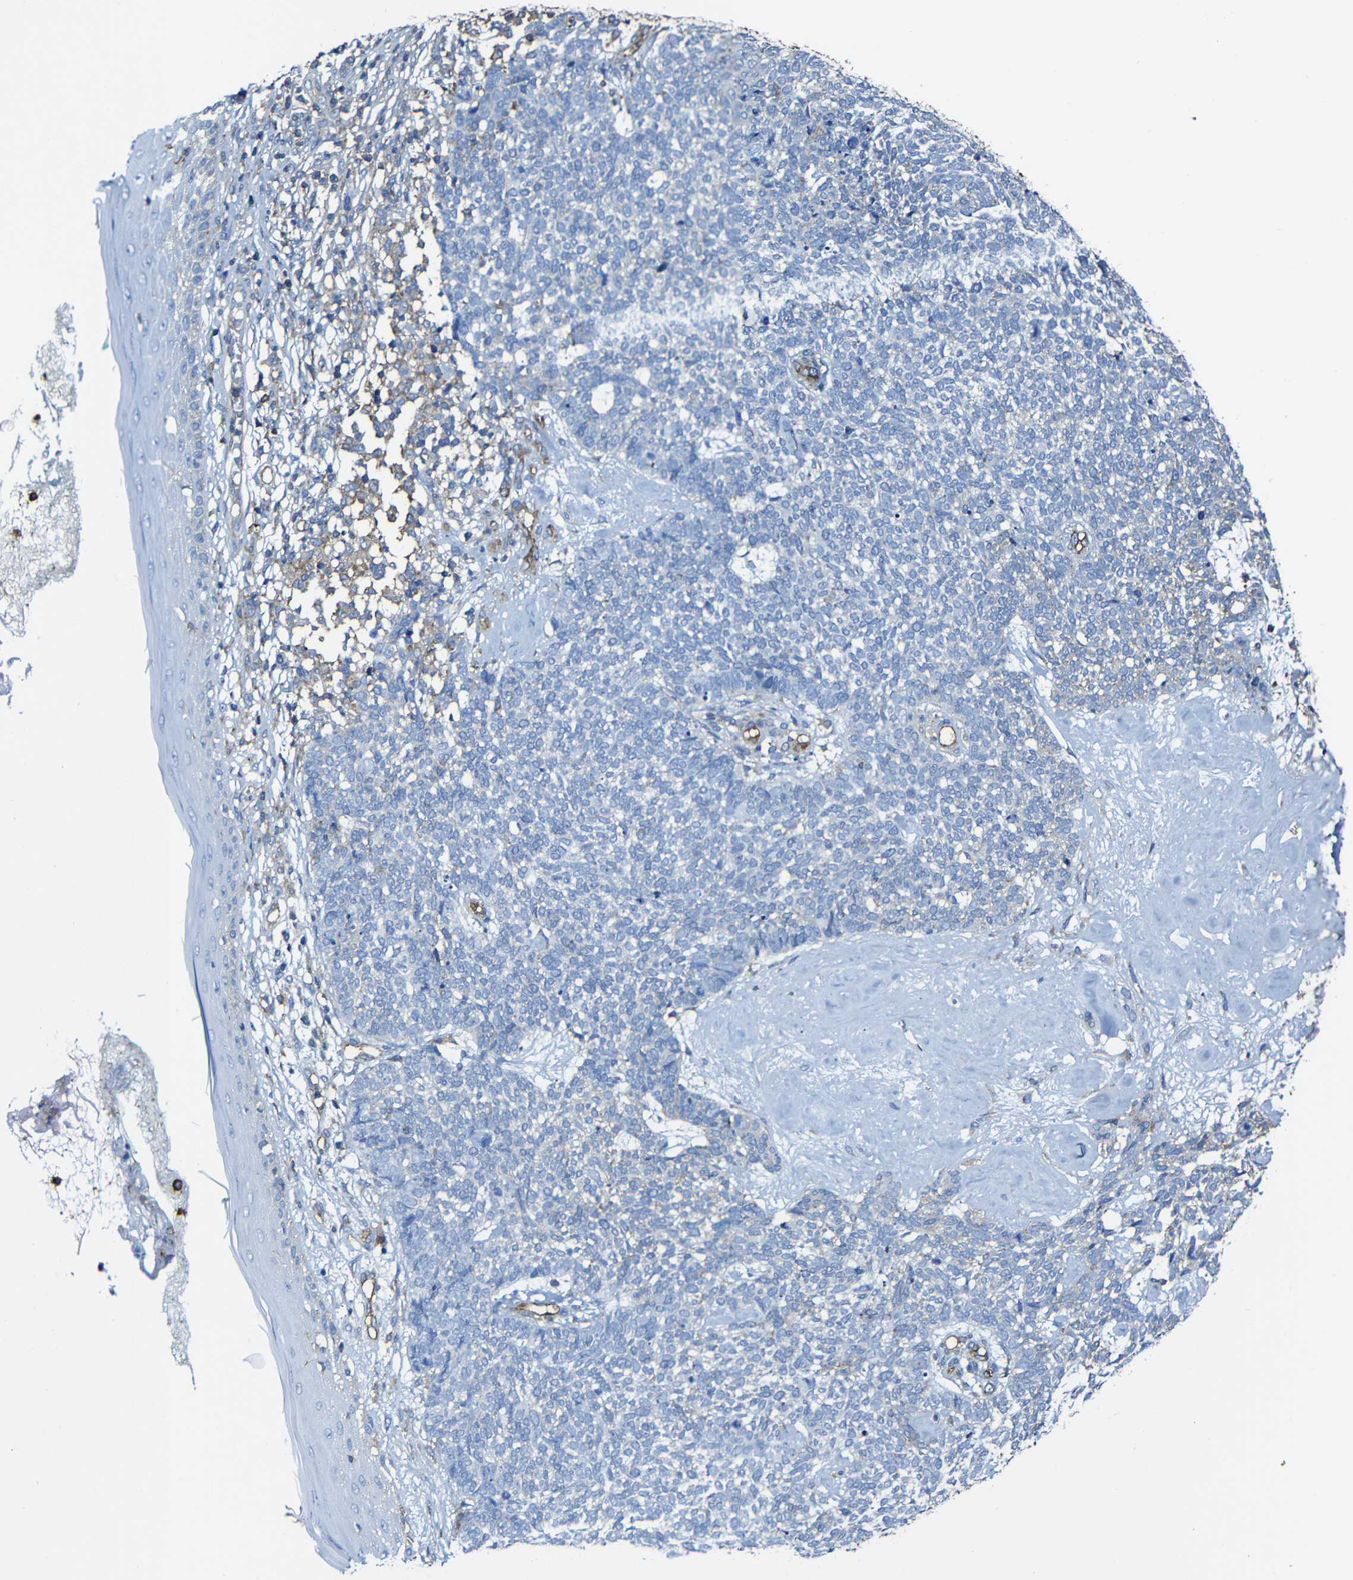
{"staining": {"intensity": "negative", "quantity": "none", "location": "none"}, "tissue": "skin cancer", "cell_type": "Tumor cells", "image_type": "cancer", "snomed": [{"axis": "morphology", "description": "Basal cell carcinoma"}, {"axis": "topography", "description": "Skin"}], "caption": "Basal cell carcinoma (skin) stained for a protein using IHC displays no expression tumor cells.", "gene": "MSN", "patient": {"sex": "female", "age": 84}}